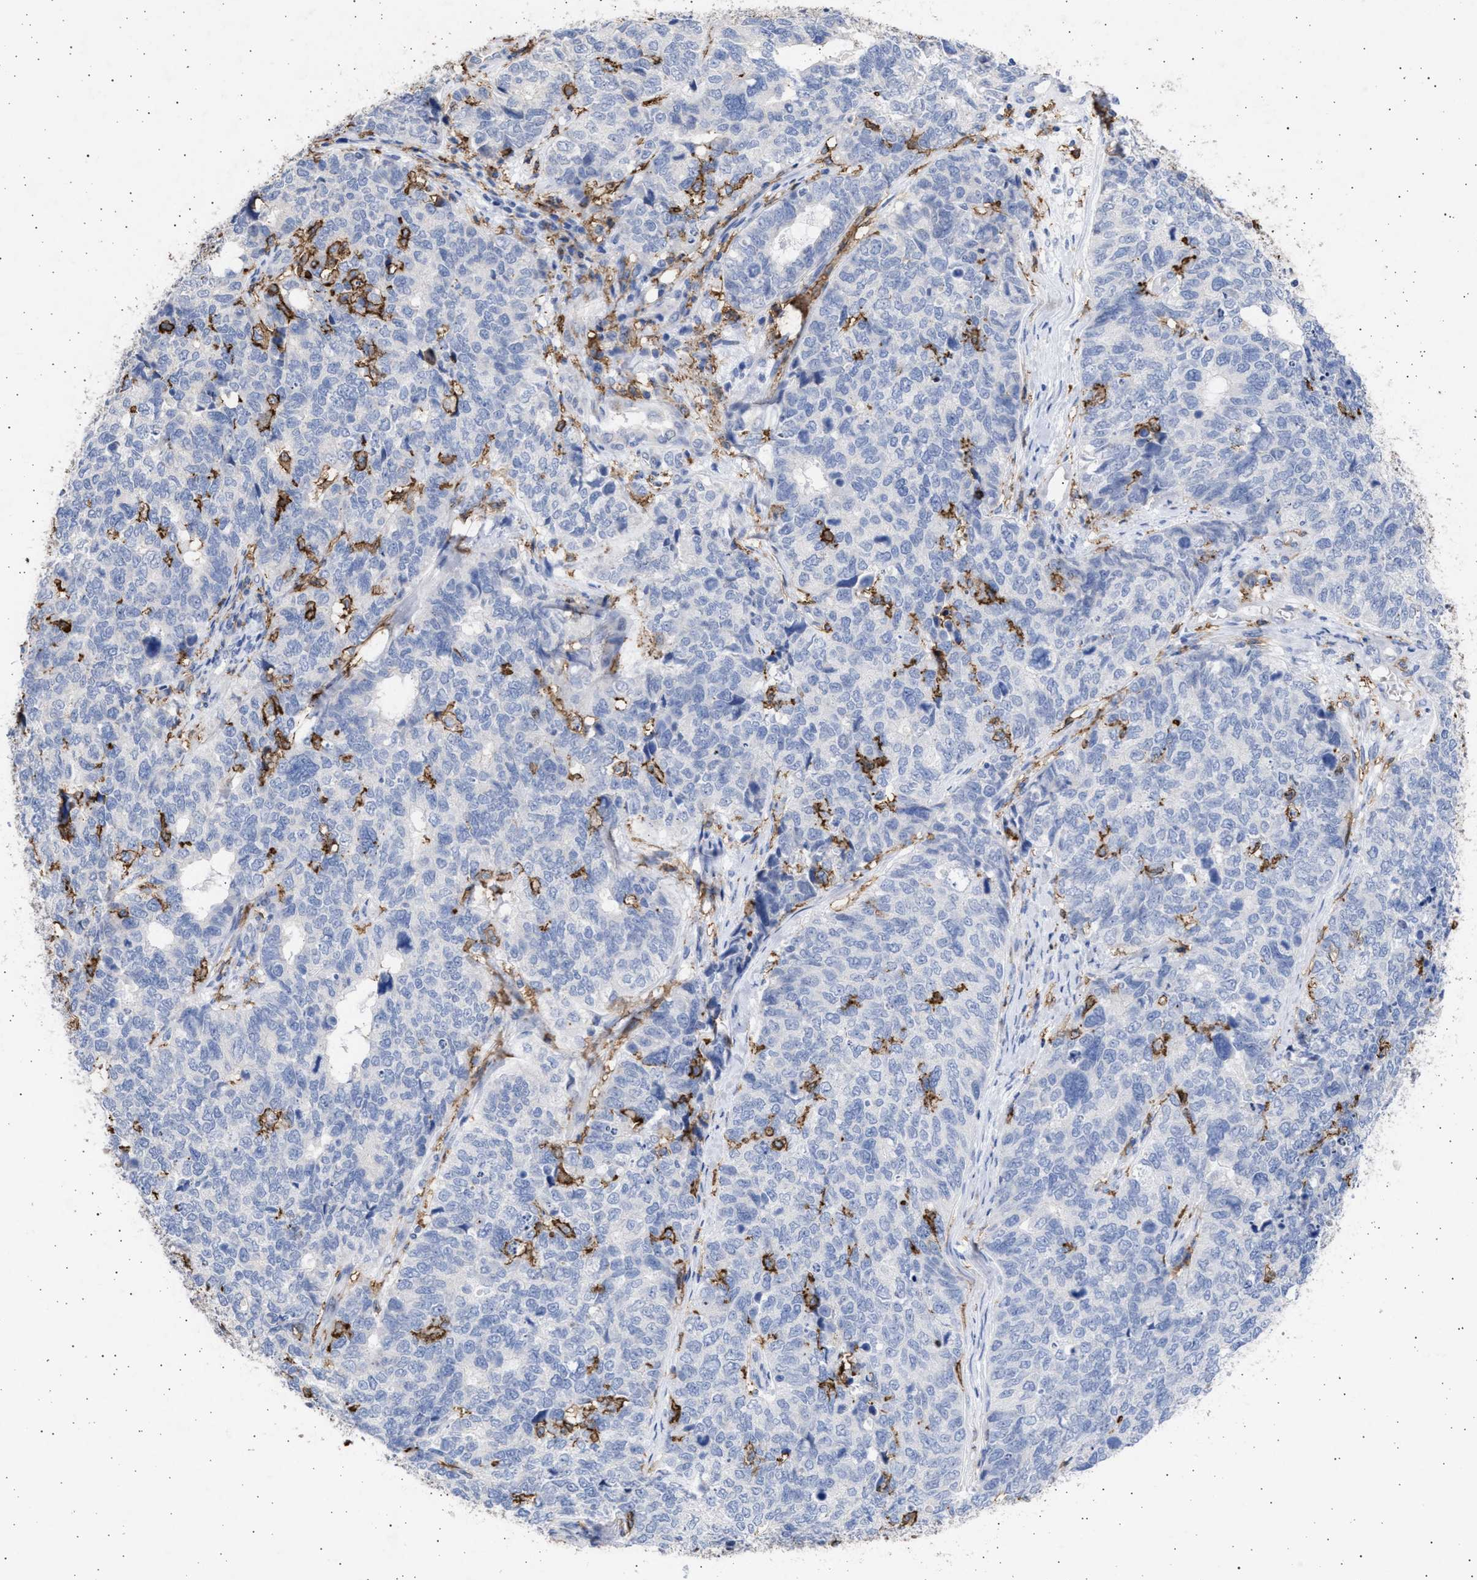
{"staining": {"intensity": "negative", "quantity": "none", "location": "none"}, "tissue": "cervical cancer", "cell_type": "Tumor cells", "image_type": "cancer", "snomed": [{"axis": "morphology", "description": "Squamous cell carcinoma, NOS"}, {"axis": "topography", "description": "Cervix"}], "caption": "A photomicrograph of cervical cancer (squamous cell carcinoma) stained for a protein reveals no brown staining in tumor cells.", "gene": "FCER1A", "patient": {"sex": "female", "age": 63}}